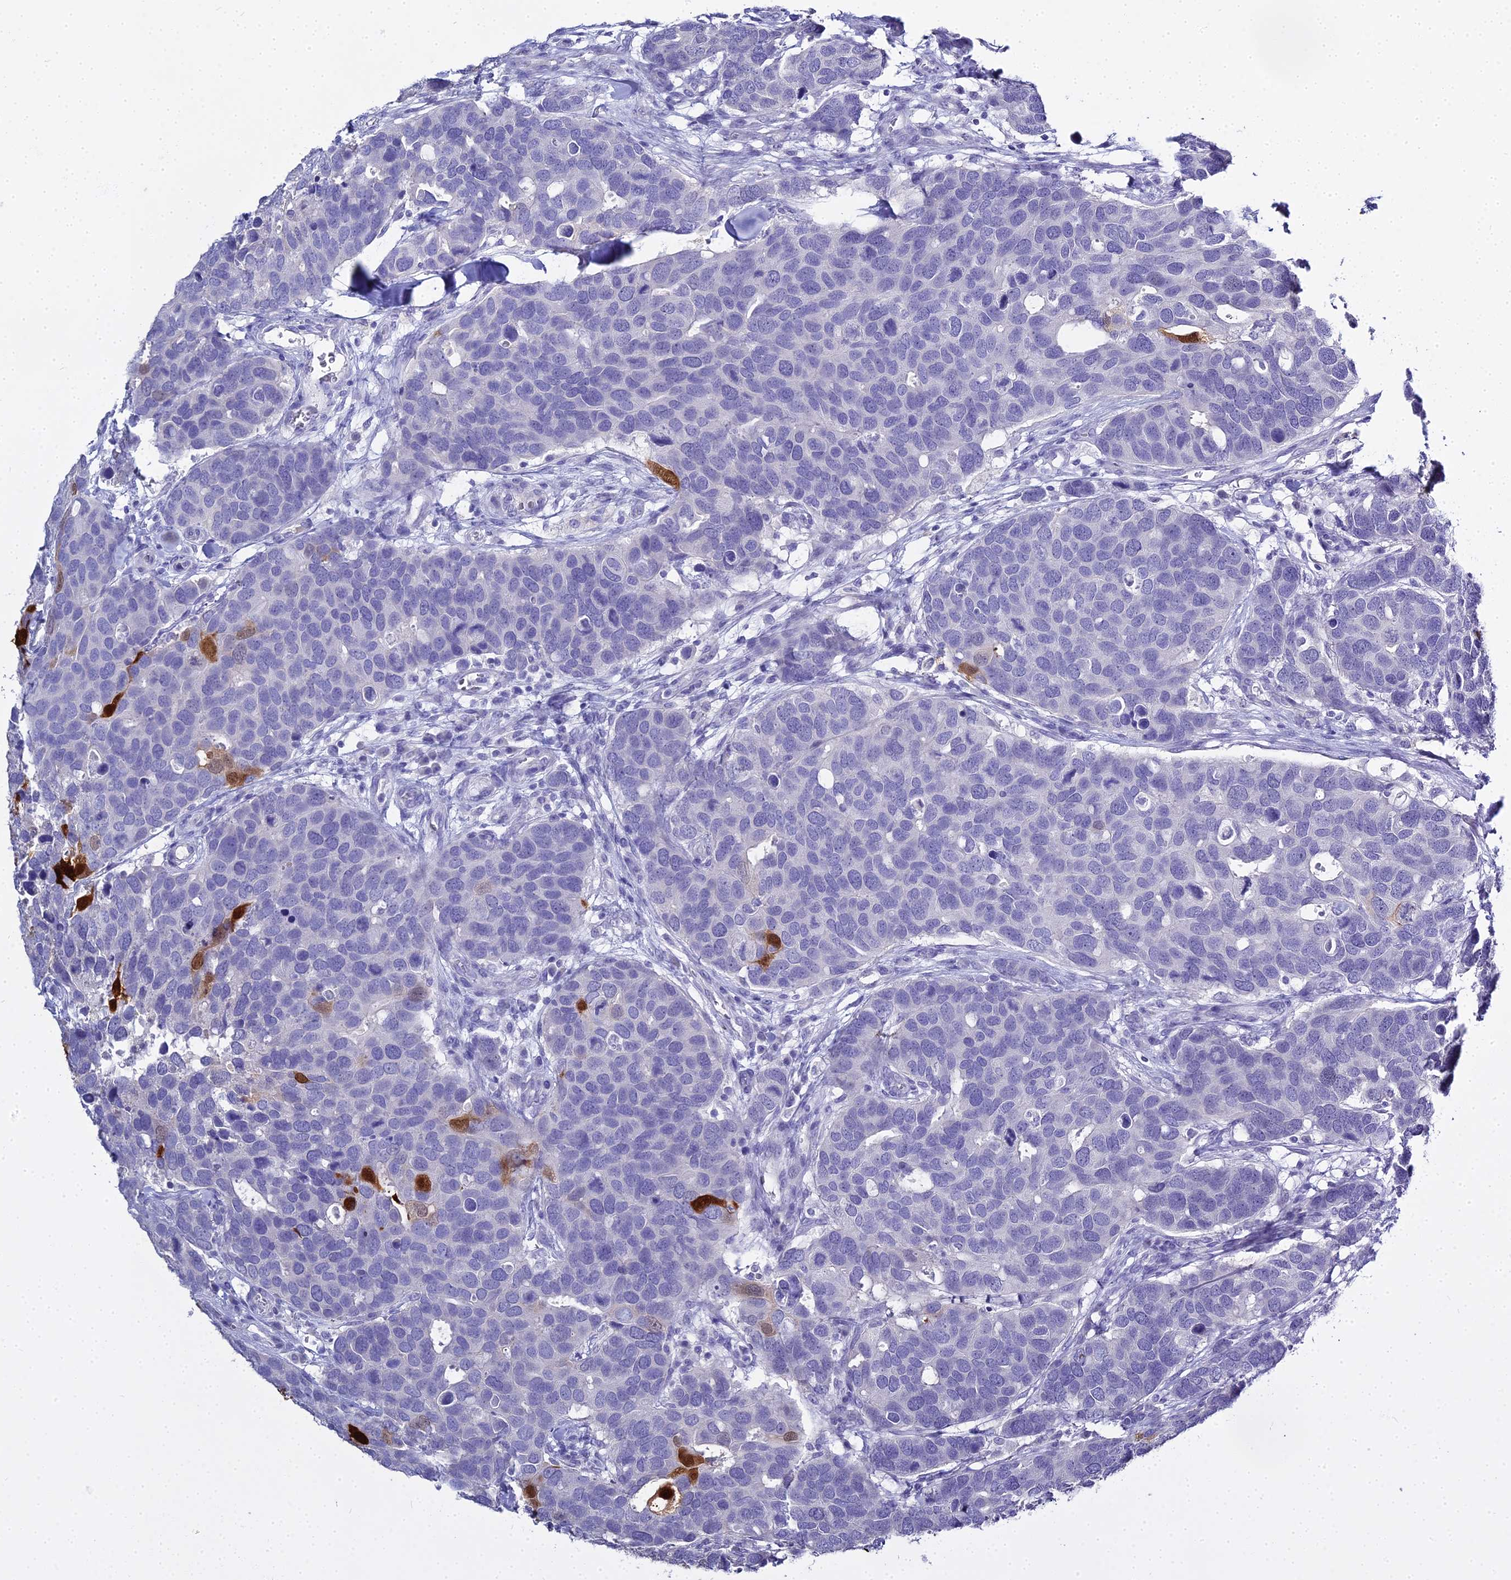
{"staining": {"intensity": "strong", "quantity": "<25%", "location": "cytoplasmic/membranous,nuclear"}, "tissue": "breast cancer", "cell_type": "Tumor cells", "image_type": "cancer", "snomed": [{"axis": "morphology", "description": "Duct carcinoma"}, {"axis": "topography", "description": "Breast"}], "caption": "Immunohistochemistry of breast cancer (invasive ductal carcinoma) displays medium levels of strong cytoplasmic/membranous and nuclear positivity in about <25% of tumor cells.", "gene": "S100A7", "patient": {"sex": "female", "age": 83}}